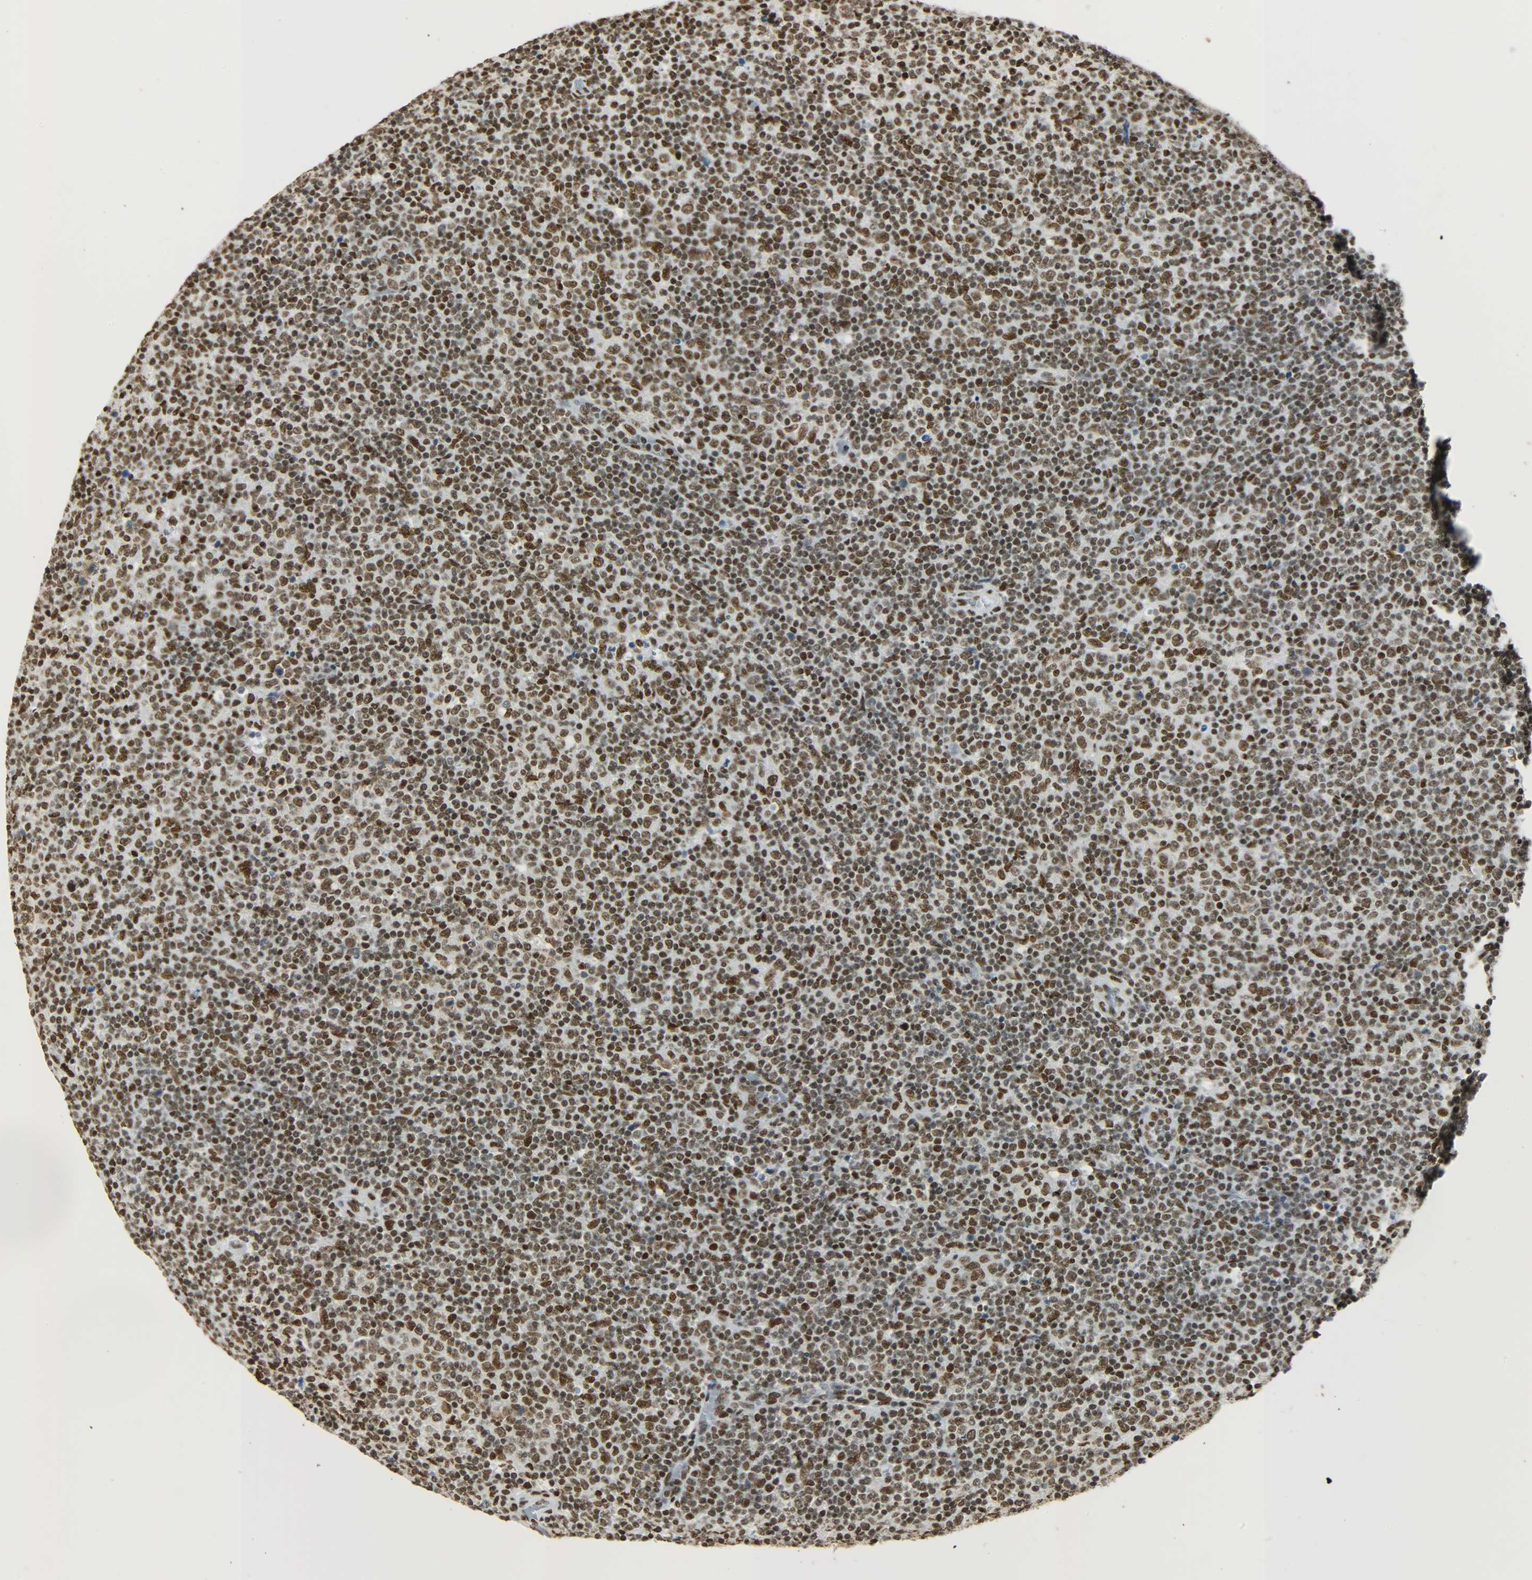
{"staining": {"intensity": "strong", "quantity": ">75%", "location": "nuclear"}, "tissue": "lymphoma", "cell_type": "Tumor cells", "image_type": "cancer", "snomed": [{"axis": "morphology", "description": "Malignant lymphoma, non-Hodgkin's type, Low grade"}, {"axis": "topography", "description": "Lymph node"}], "caption": "Immunohistochemical staining of malignant lymphoma, non-Hodgkin's type (low-grade) displays high levels of strong nuclear protein positivity in about >75% of tumor cells. The staining is performed using DAB brown chromogen to label protein expression. The nuclei are counter-stained blue using hematoxylin.", "gene": "KHDRBS1", "patient": {"sex": "male", "age": 70}}